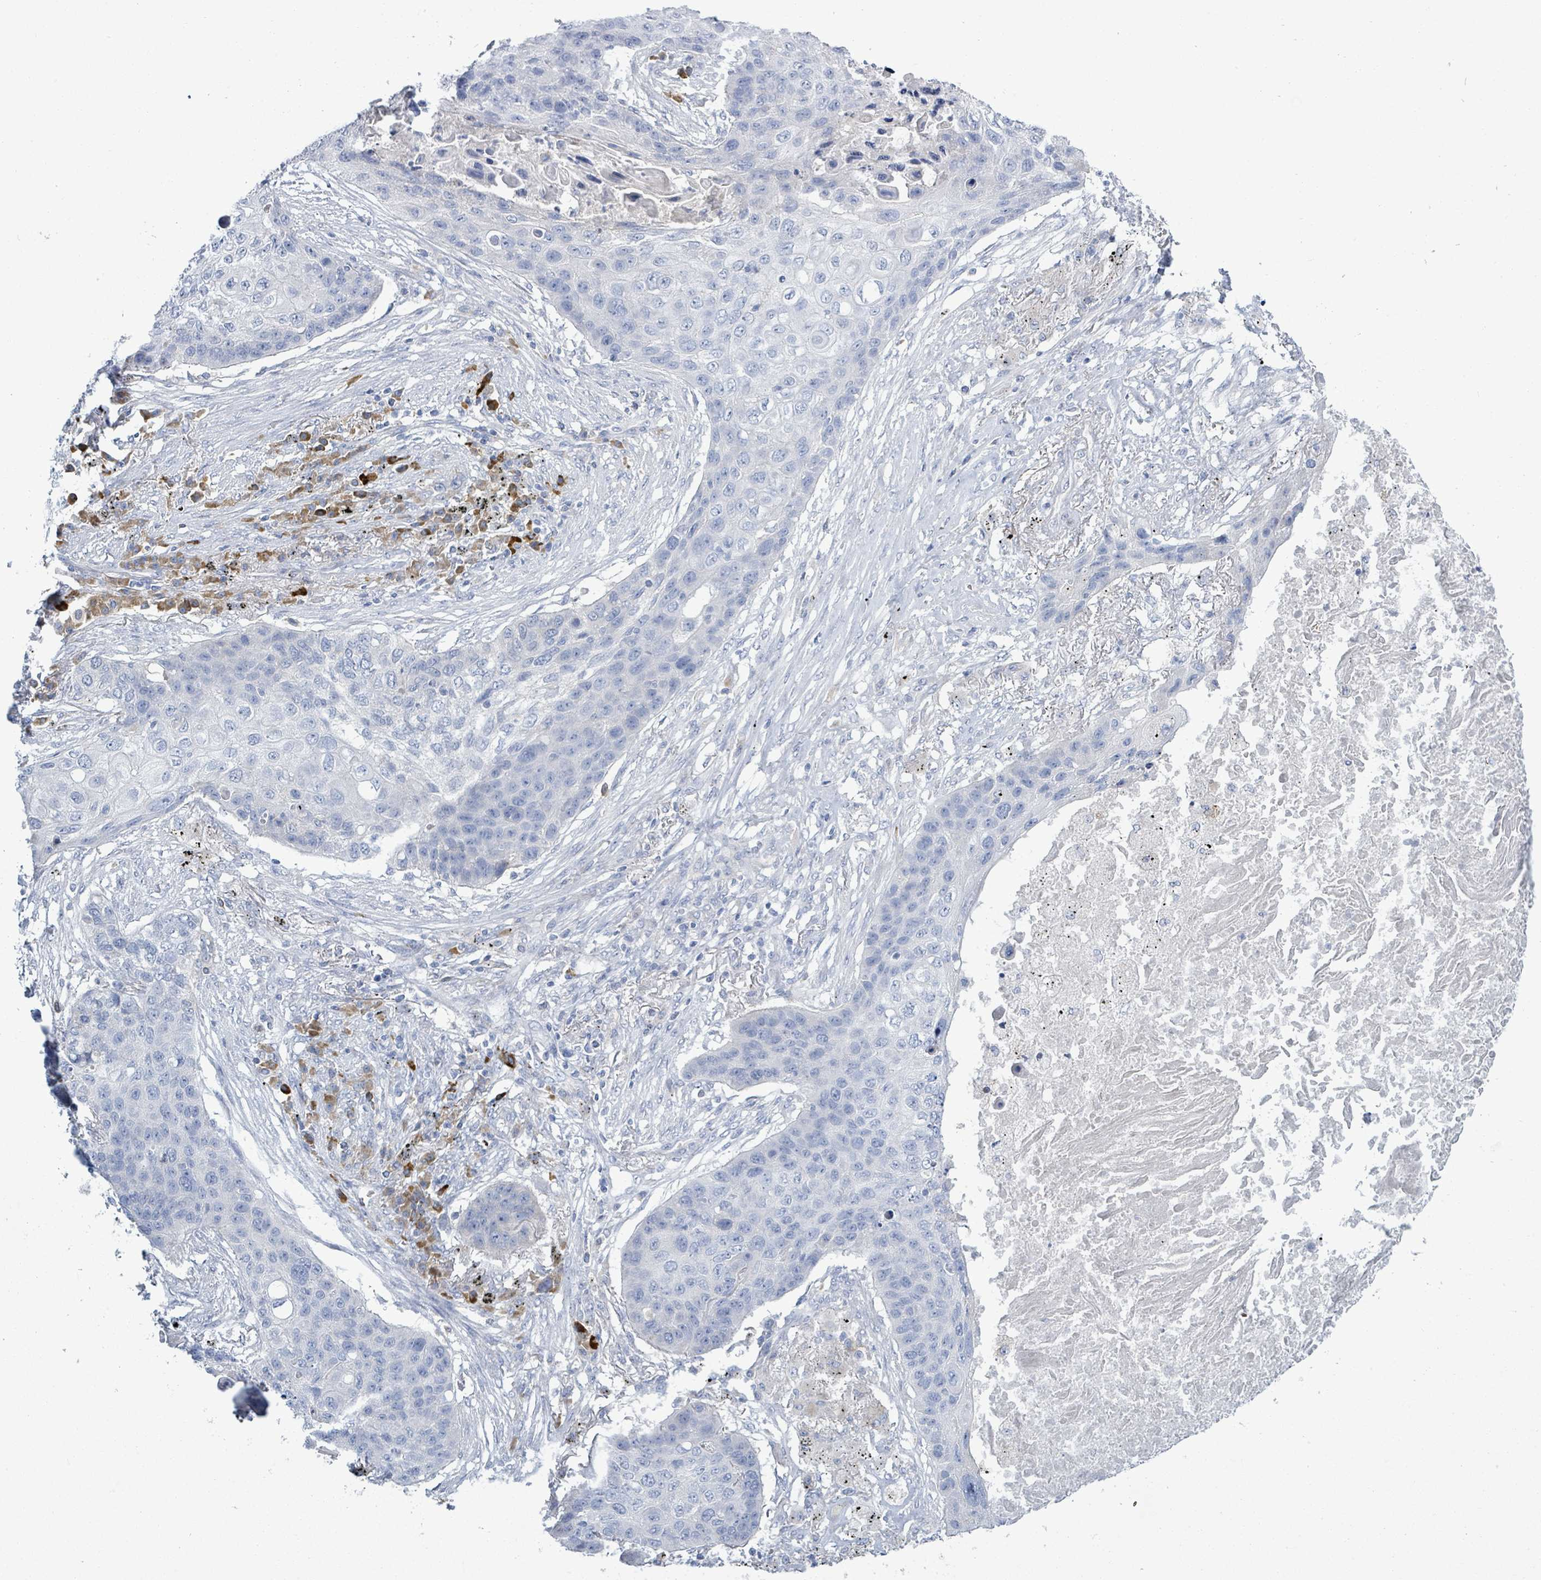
{"staining": {"intensity": "negative", "quantity": "none", "location": "none"}, "tissue": "lung cancer", "cell_type": "Tumor cells", "image_type": "cancer", "snomed": [{"axis": "morphology", "description": "Squamous cell carcinoma, NOS"}, {"axis": "topography", "description": "Lung"}], "caption": "This is an immunohistochemistry (IHC) photomicrograph of lung cancer. There is no staining in tumor cells.", "gene": "SIRPB1", "patient": {"sex": "female", "age": 63}}